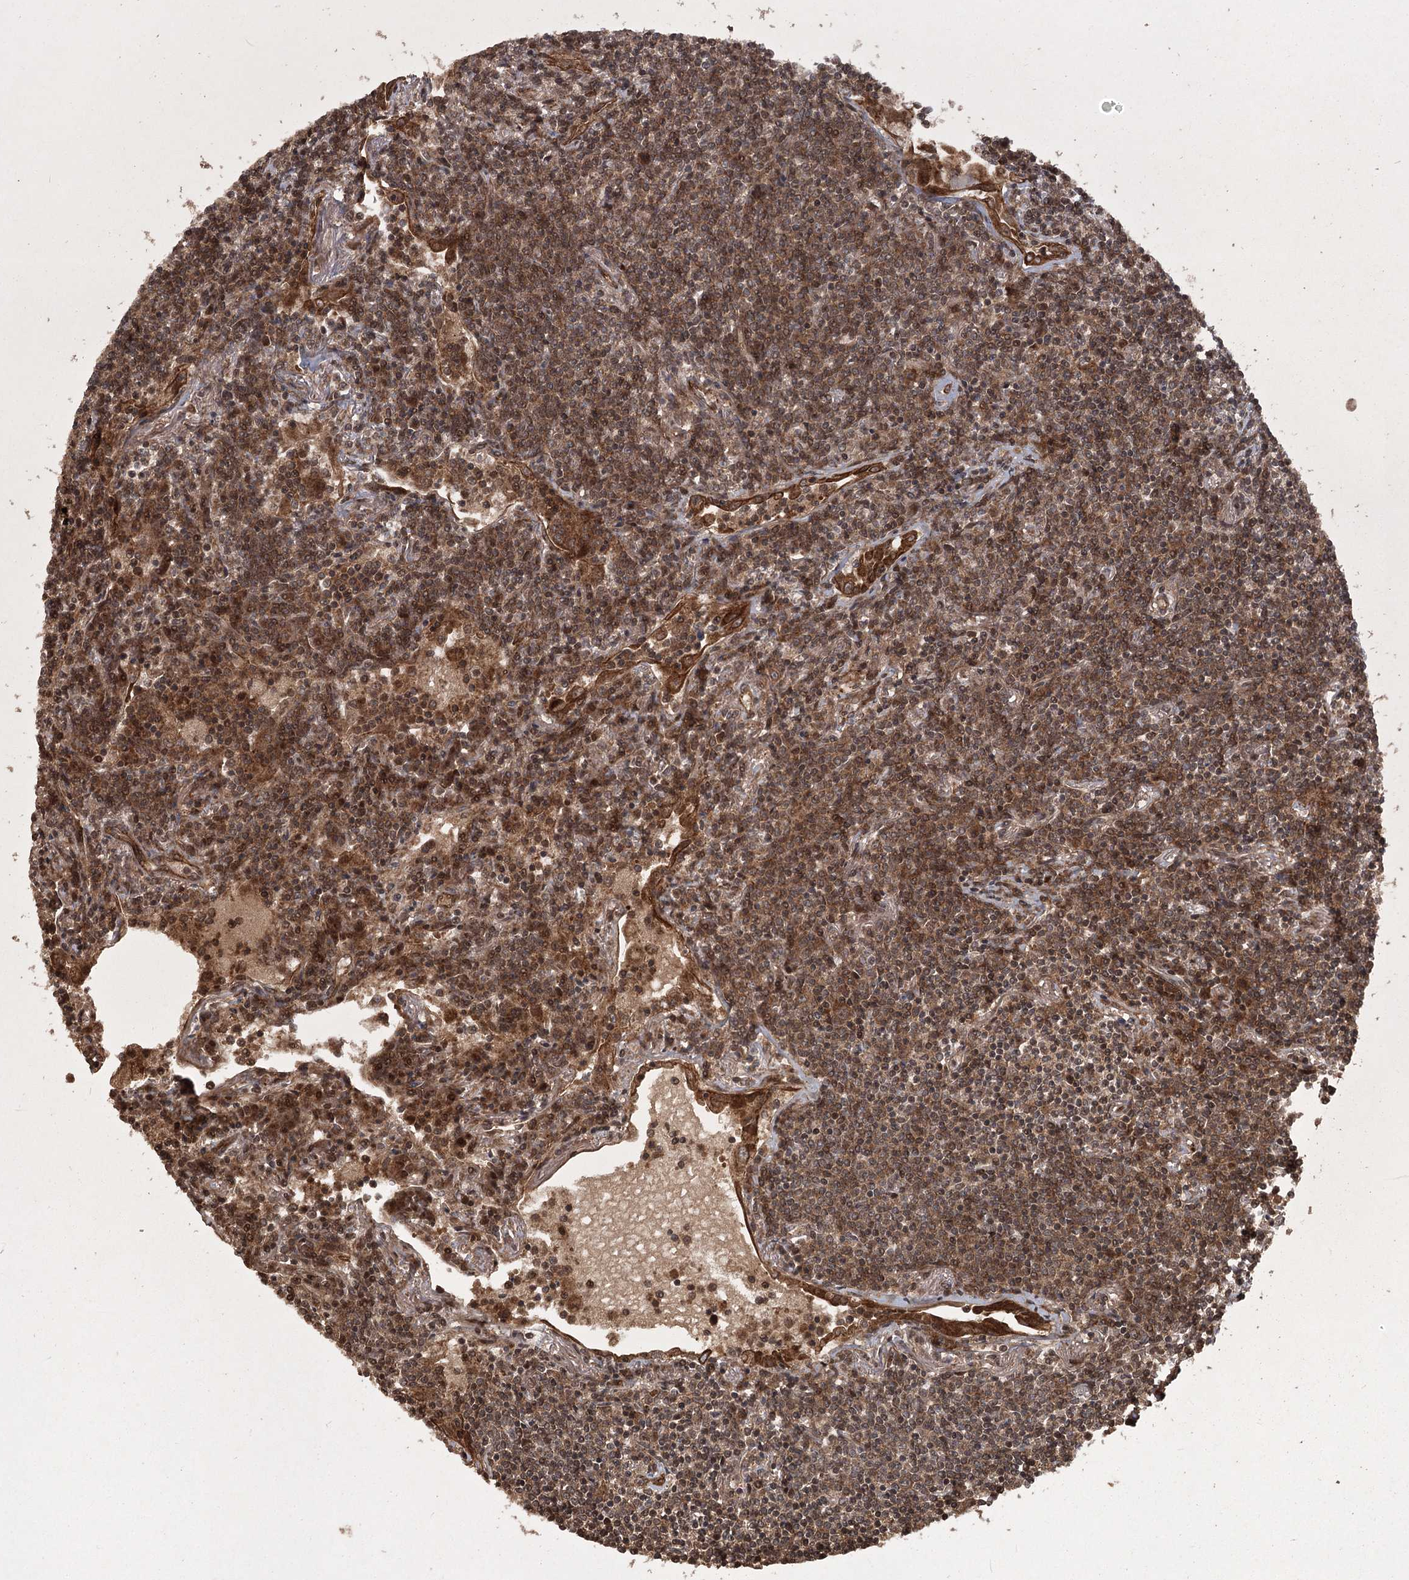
{"staining": {"intensity": "moderate", "quantity": ">75%", "location": "cytoplasmic/membranous"}, "tissue": "lymphoma", "cell_type": "Tumor cells", "image_type": "cancer", "snomed": [{"axis": "morphology", "description": "Malignant lymphoma, non-Hodgkin's type, Low grade"}, {"axis": "topography", "description": "Lung"}], "caption": "A medium amount of moderate cytoplasmic/membranous positivity is appreciated in about >75% of tumor cells in low-grade malignant lymphoma, non-Hodgkin's type tissue.", "gene": "RPAP3", "patient": {"sex": "female", "age": 71}}